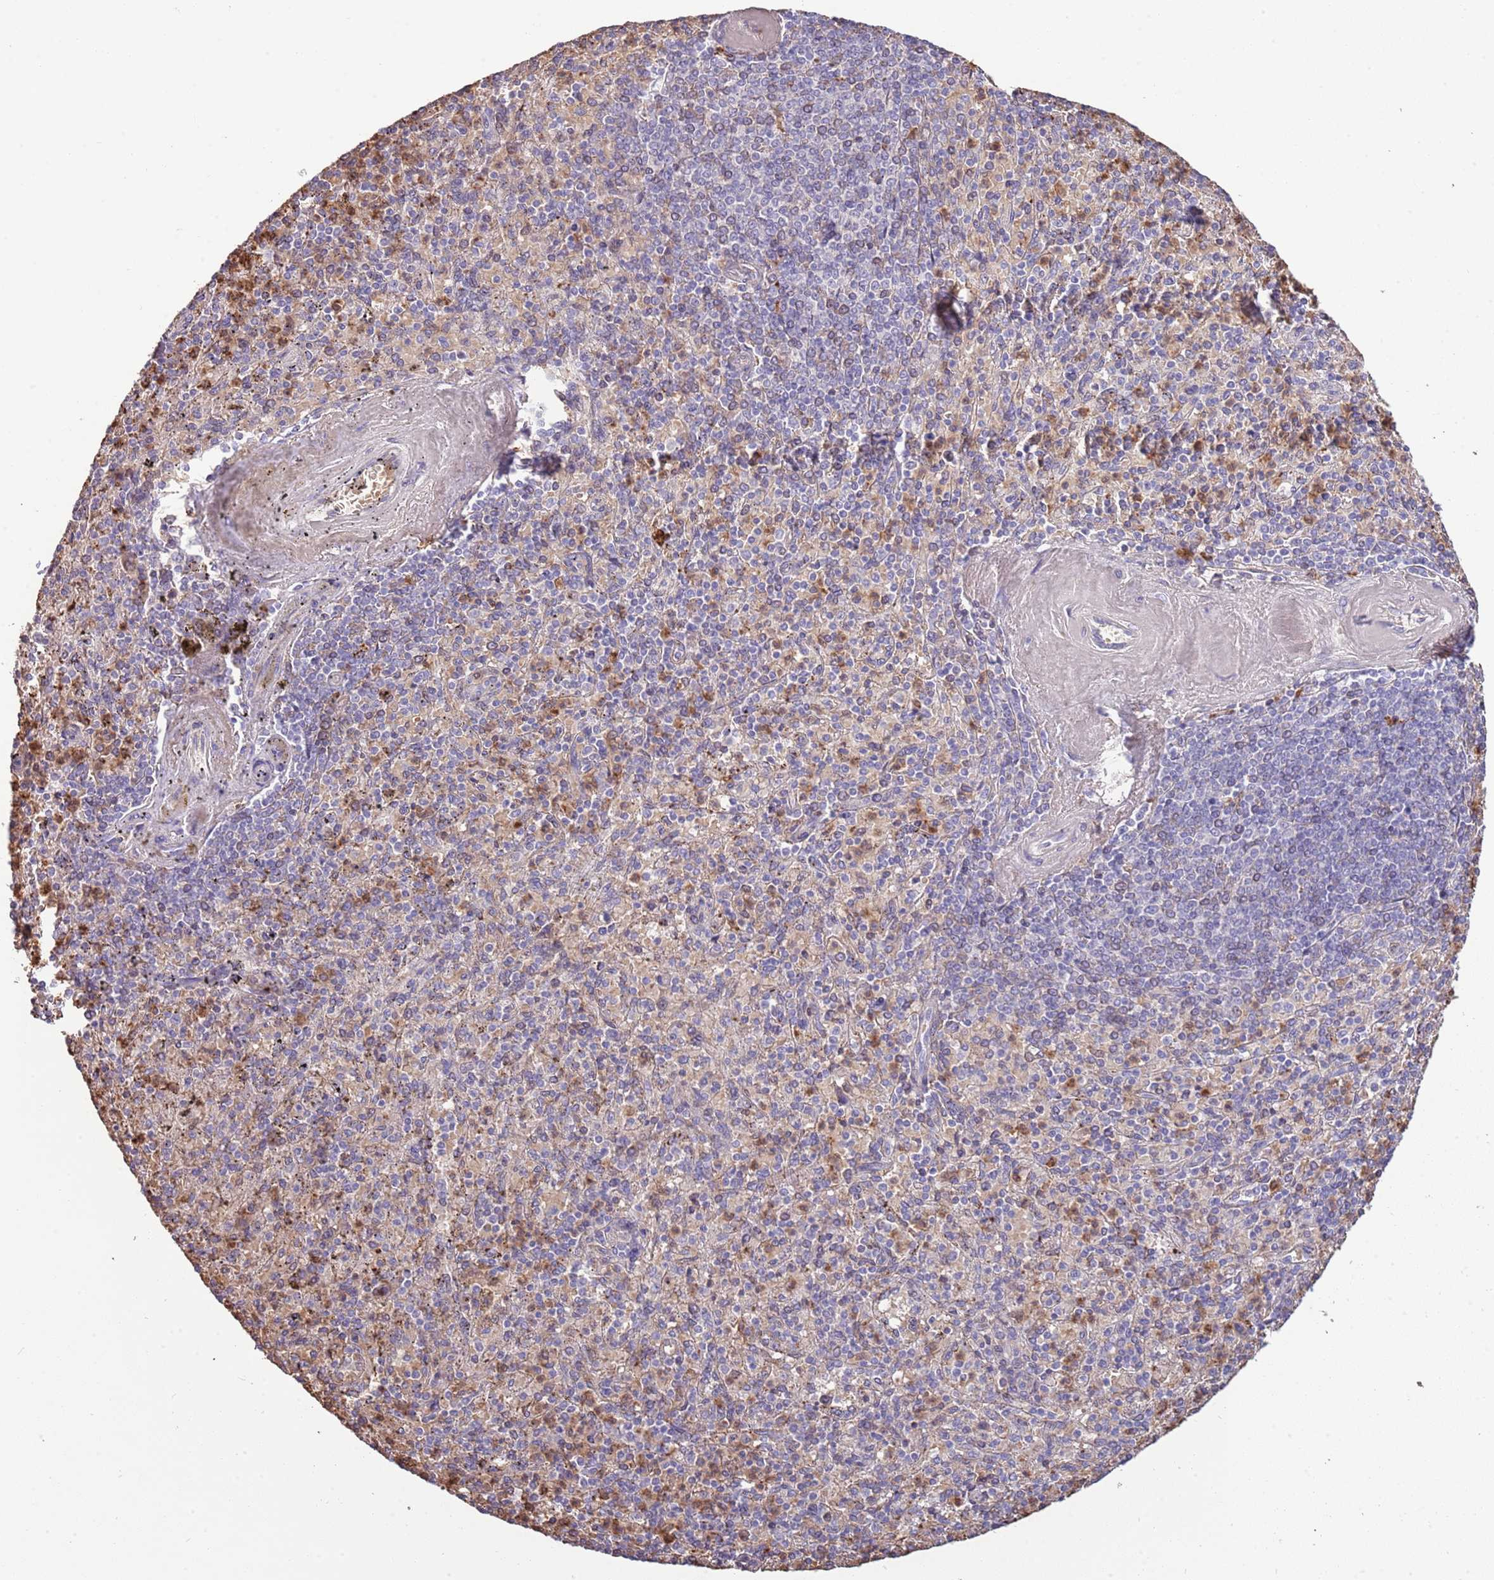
{"staining": {"intensity": "strong", "quantity": "<25%", "location": "cytoplasmic/membranous"}, "tissue": "spleen", "cell_type": "Cells in red pulp", "image_type": "normal", "snomed": [{"axis": "morphology", "description": "Normal tissue, NOS"}, {"axis": "topography", "description": "Spleen"}], "caption": "Cells in red pulp reveal medium levels of strong cytoplasmic/membranous positivity in about <25% of cells in normal spleen.", "gene": "P2RY13", "patient": {"sex": "male", "age": 82}}